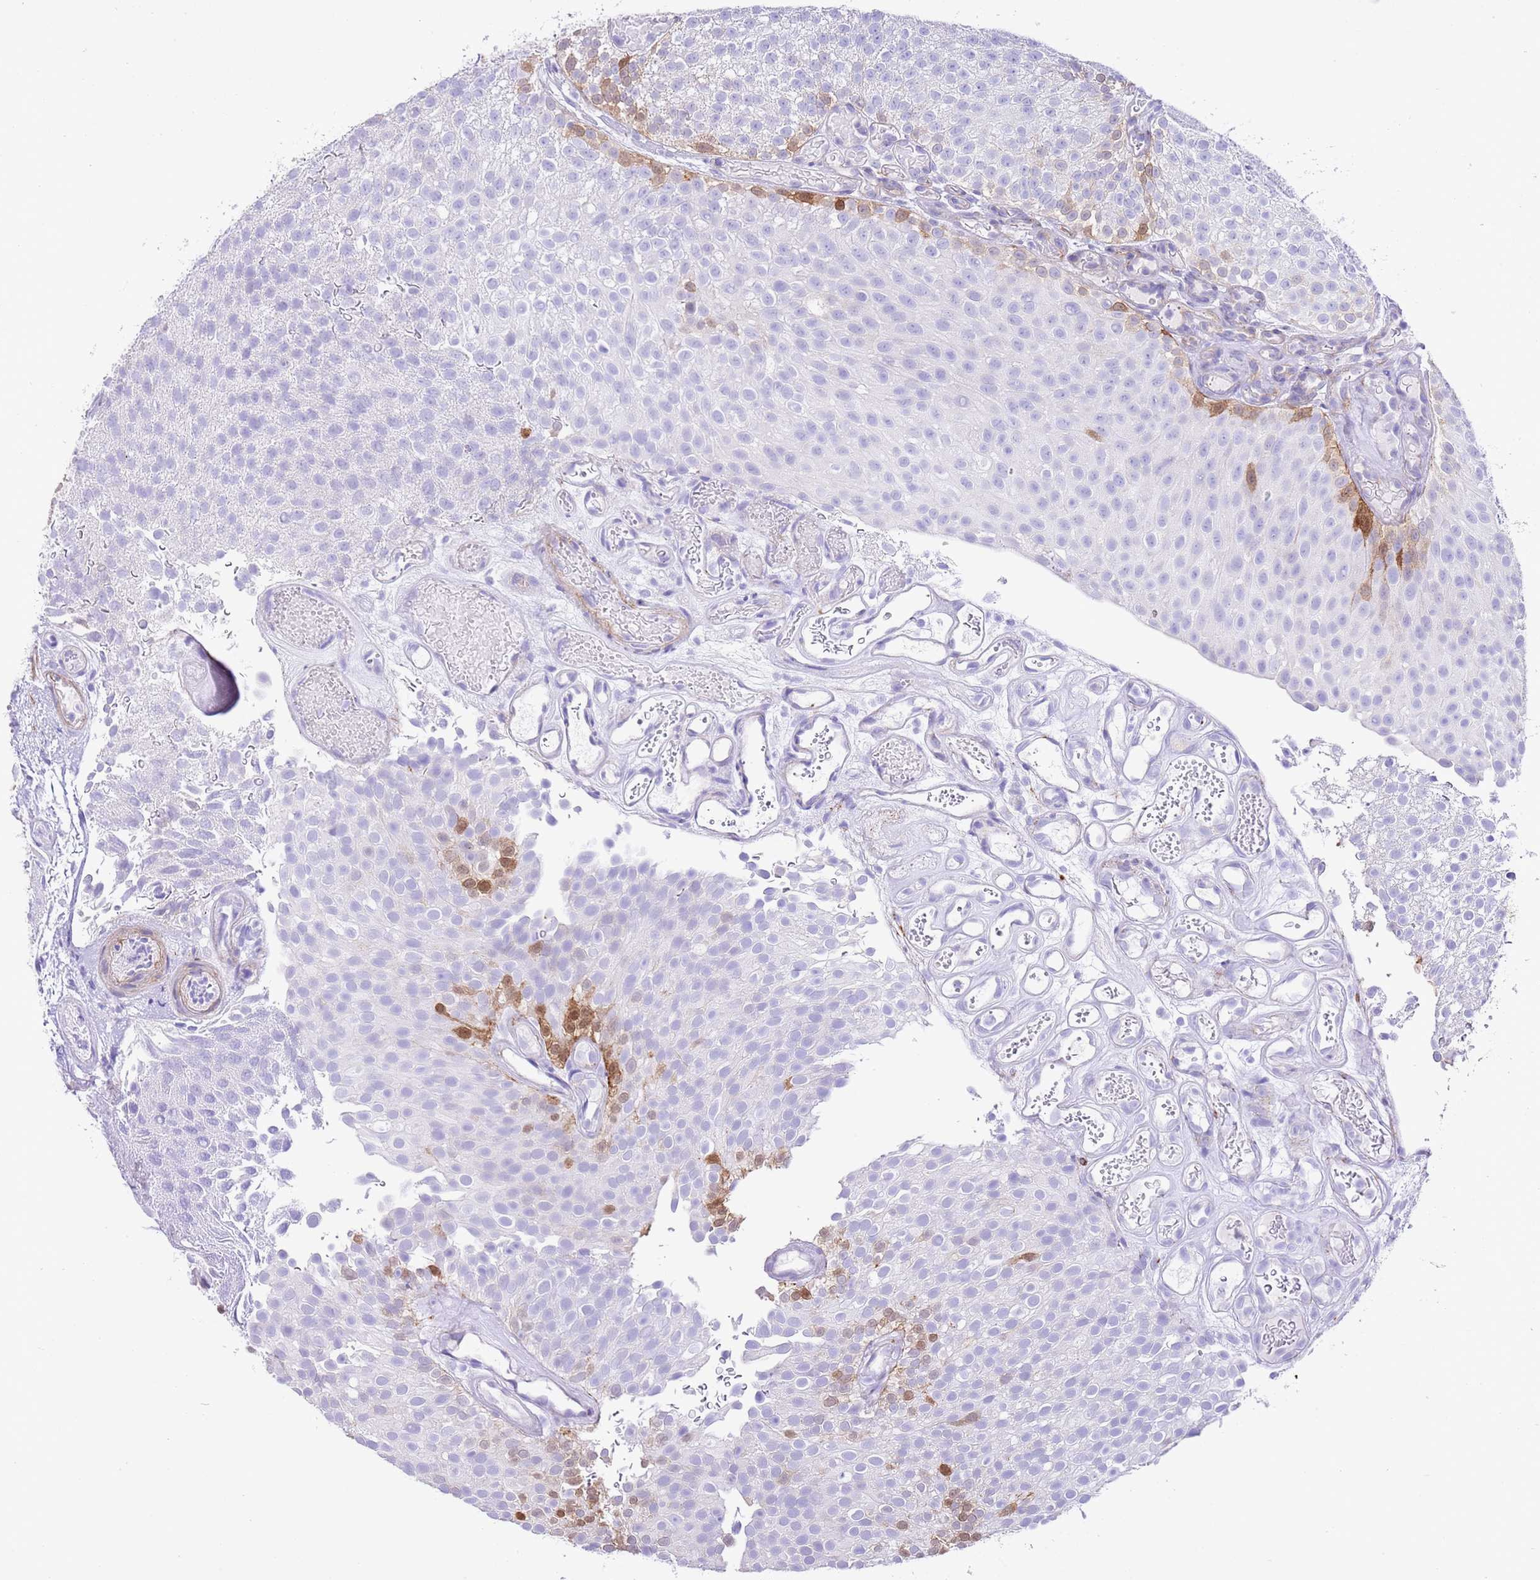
{"staining": {"intensity": "negative", "quantity": "none", "location": "none"}, "tissue": "urothelial cancer", "cell_type": "Tumor cells", "image_type": "cancer", "snomed": [{"axis": "morphology", "description": "Urothelial carcinoma, Low grade"}, {"axis": "topography", "description": "Urinary bladder"}], "caption": "An IHC photomicrograph of urothelial cancer is shown. There is no staining in tumor cells of urothelial cancer.", "gene": "ALDH3A1", "patient": {"sex": "male", "age": 78}}